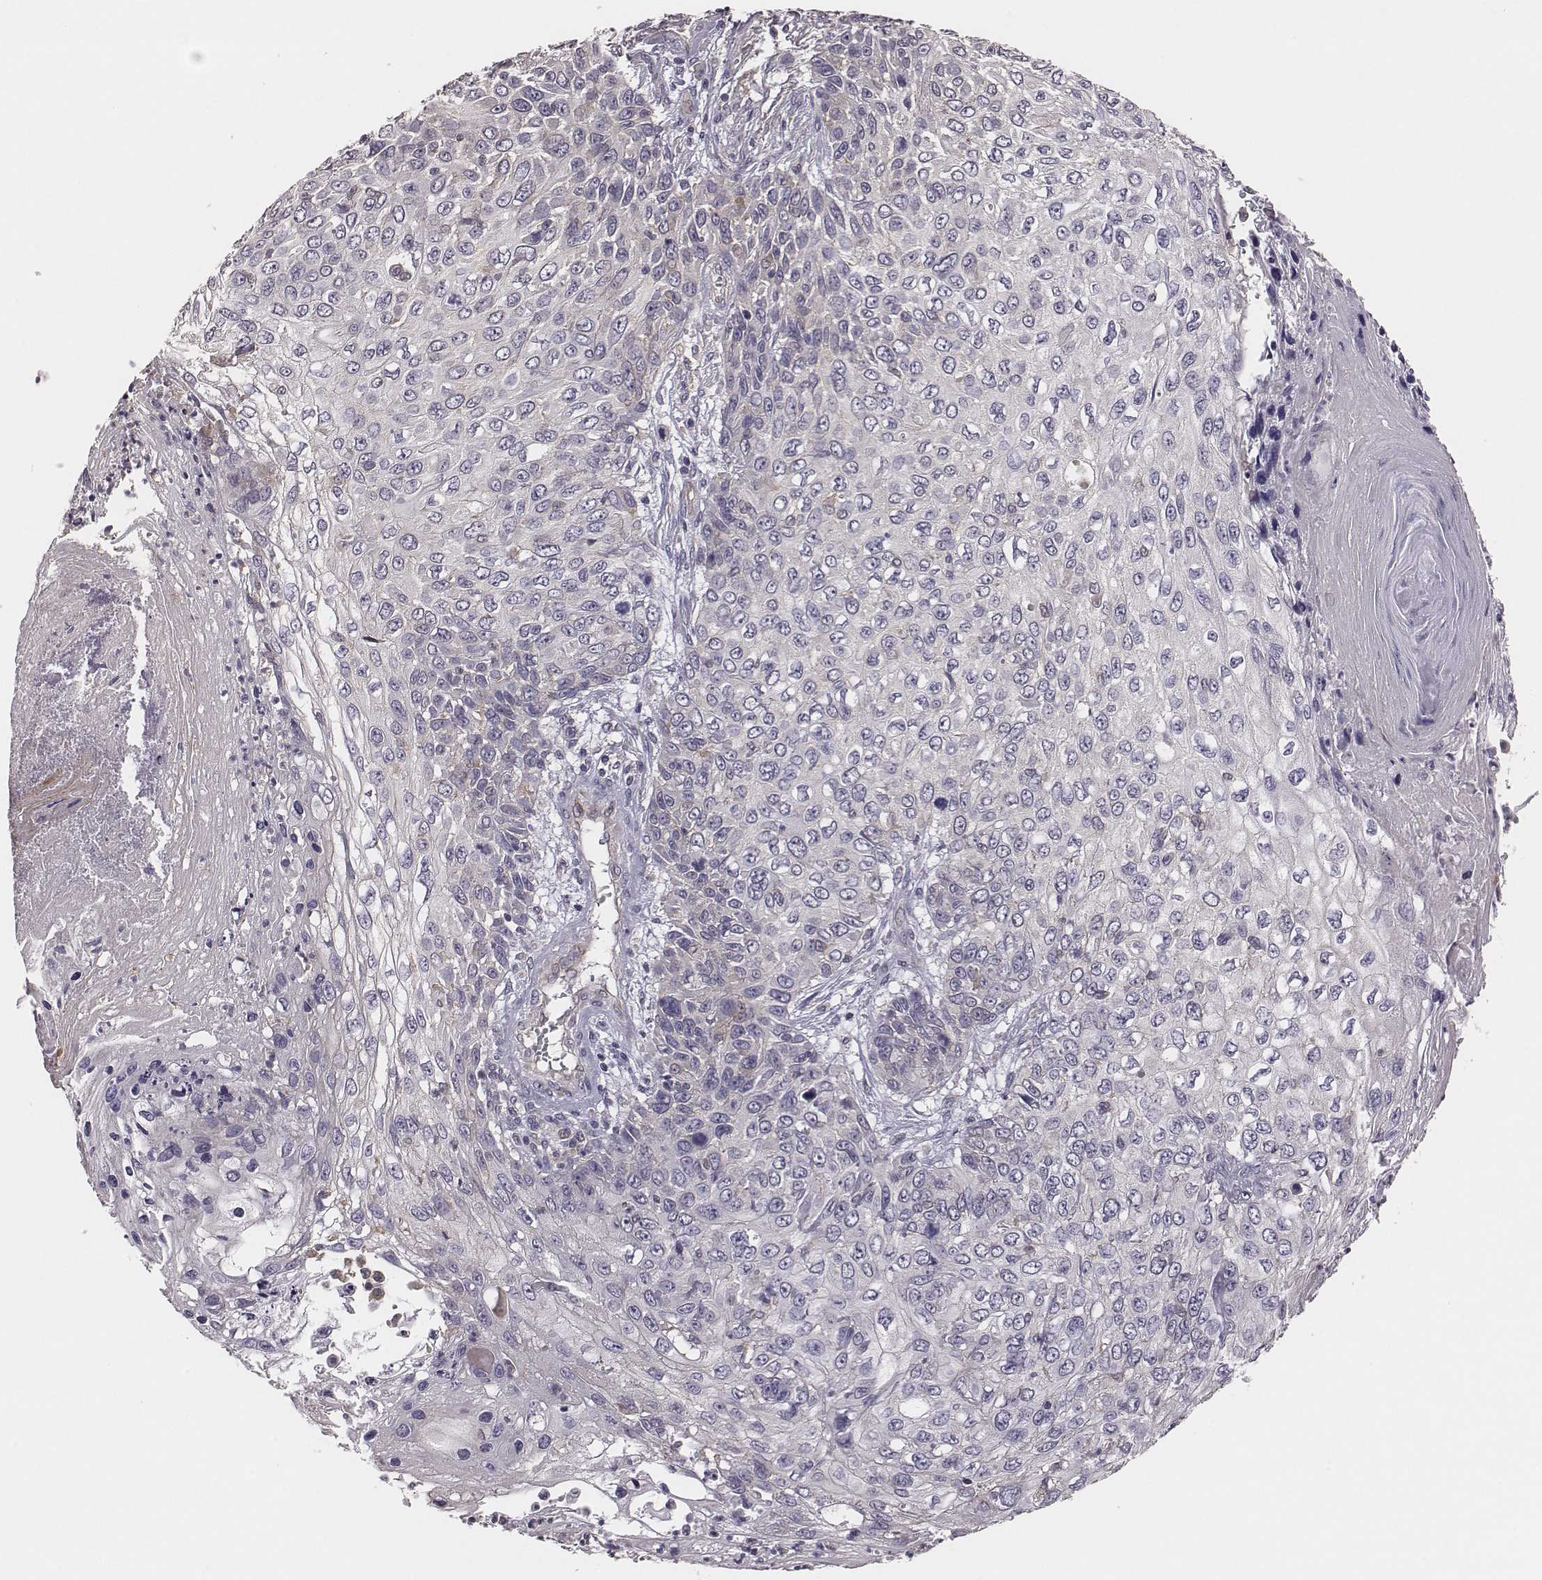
{"staining": {"intensity": "negative", "quantity": "none", "location": "none"}, "tissue": "skin cancer", "cell_type": "Tumor cells", "image_type": "cancer", "snomed": [{"axis": "morphology", "description": "Squamous cell carcinoma, NOS"}, {"axis": "topography", "description": "Skin"}], "caption": "A high-resolution micrograph shows immunohistochemistry staining of skin cancer, which shows no significant positivity in tumor cells.", "gene": "SCARF1", "patient": {"sex": "male", "age": 92}}